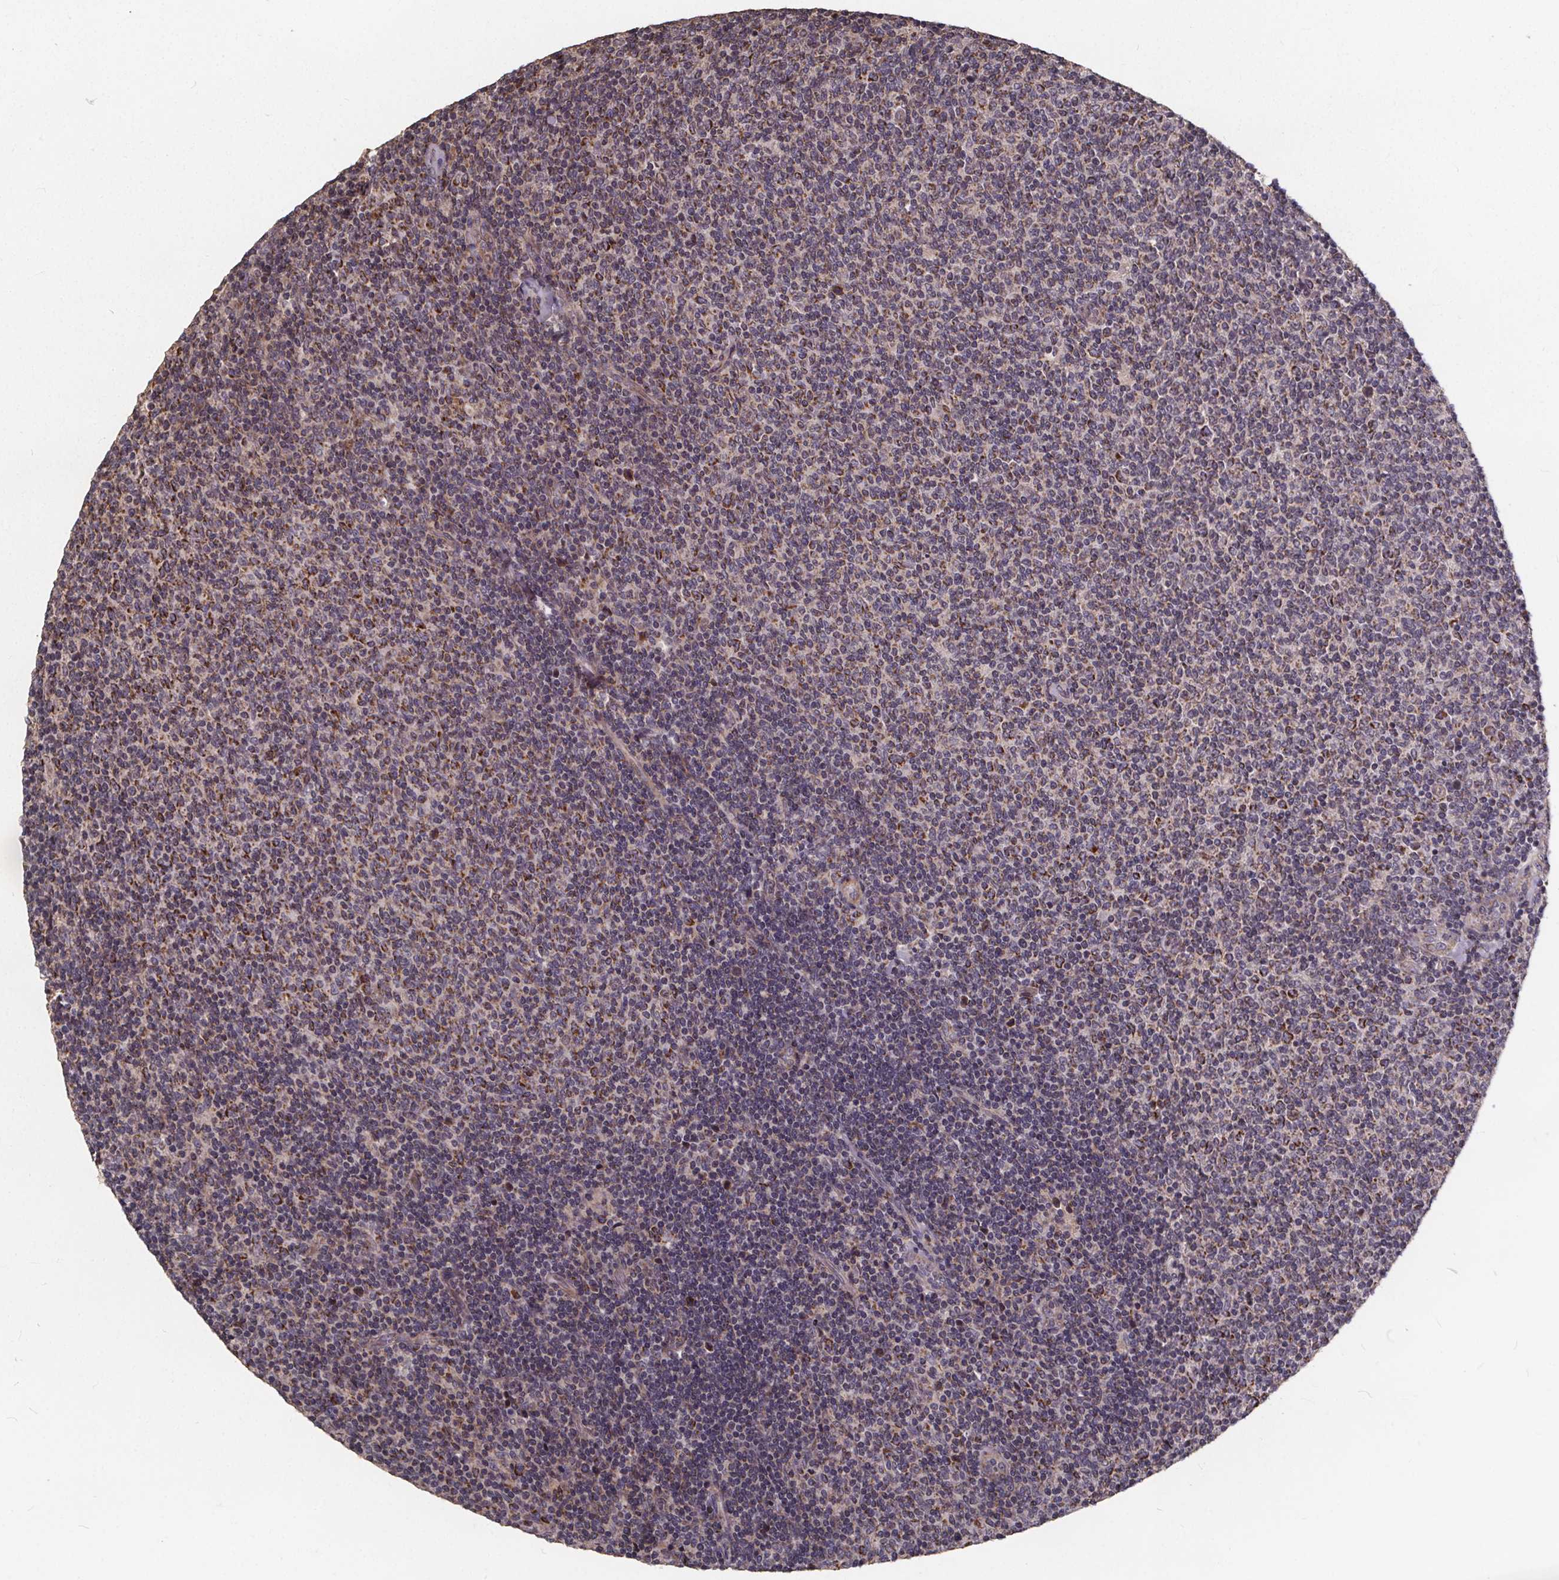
{"staining": {"intensity": "moderate", "quantity": "<25%", "location": "cytoplasmic/membranous"}, "tissue": "lymphoma", "cell_type": "Tumor cells", "image_type": "cancer", "snomed": [{"axis": "morphology", "description": "Malignant lymphoma, non-Hodgkin's type, Low grade"}, {"axis": "topography", "description": "Lymph node"}], "caption": "IHC staining of lymphoma, which exhibits low levels of moderate cytoplasmic/membranous positivity in about <25% of tumor cells indicating moderate cytoplasmic/membranous protein positivity. The staining was performed using DAB (brown) for protein detection and nuclei were counterstained in hematoxylin (blue).", "gene": "YME1L1", "patient": {"sex": "male", "age": 52}}